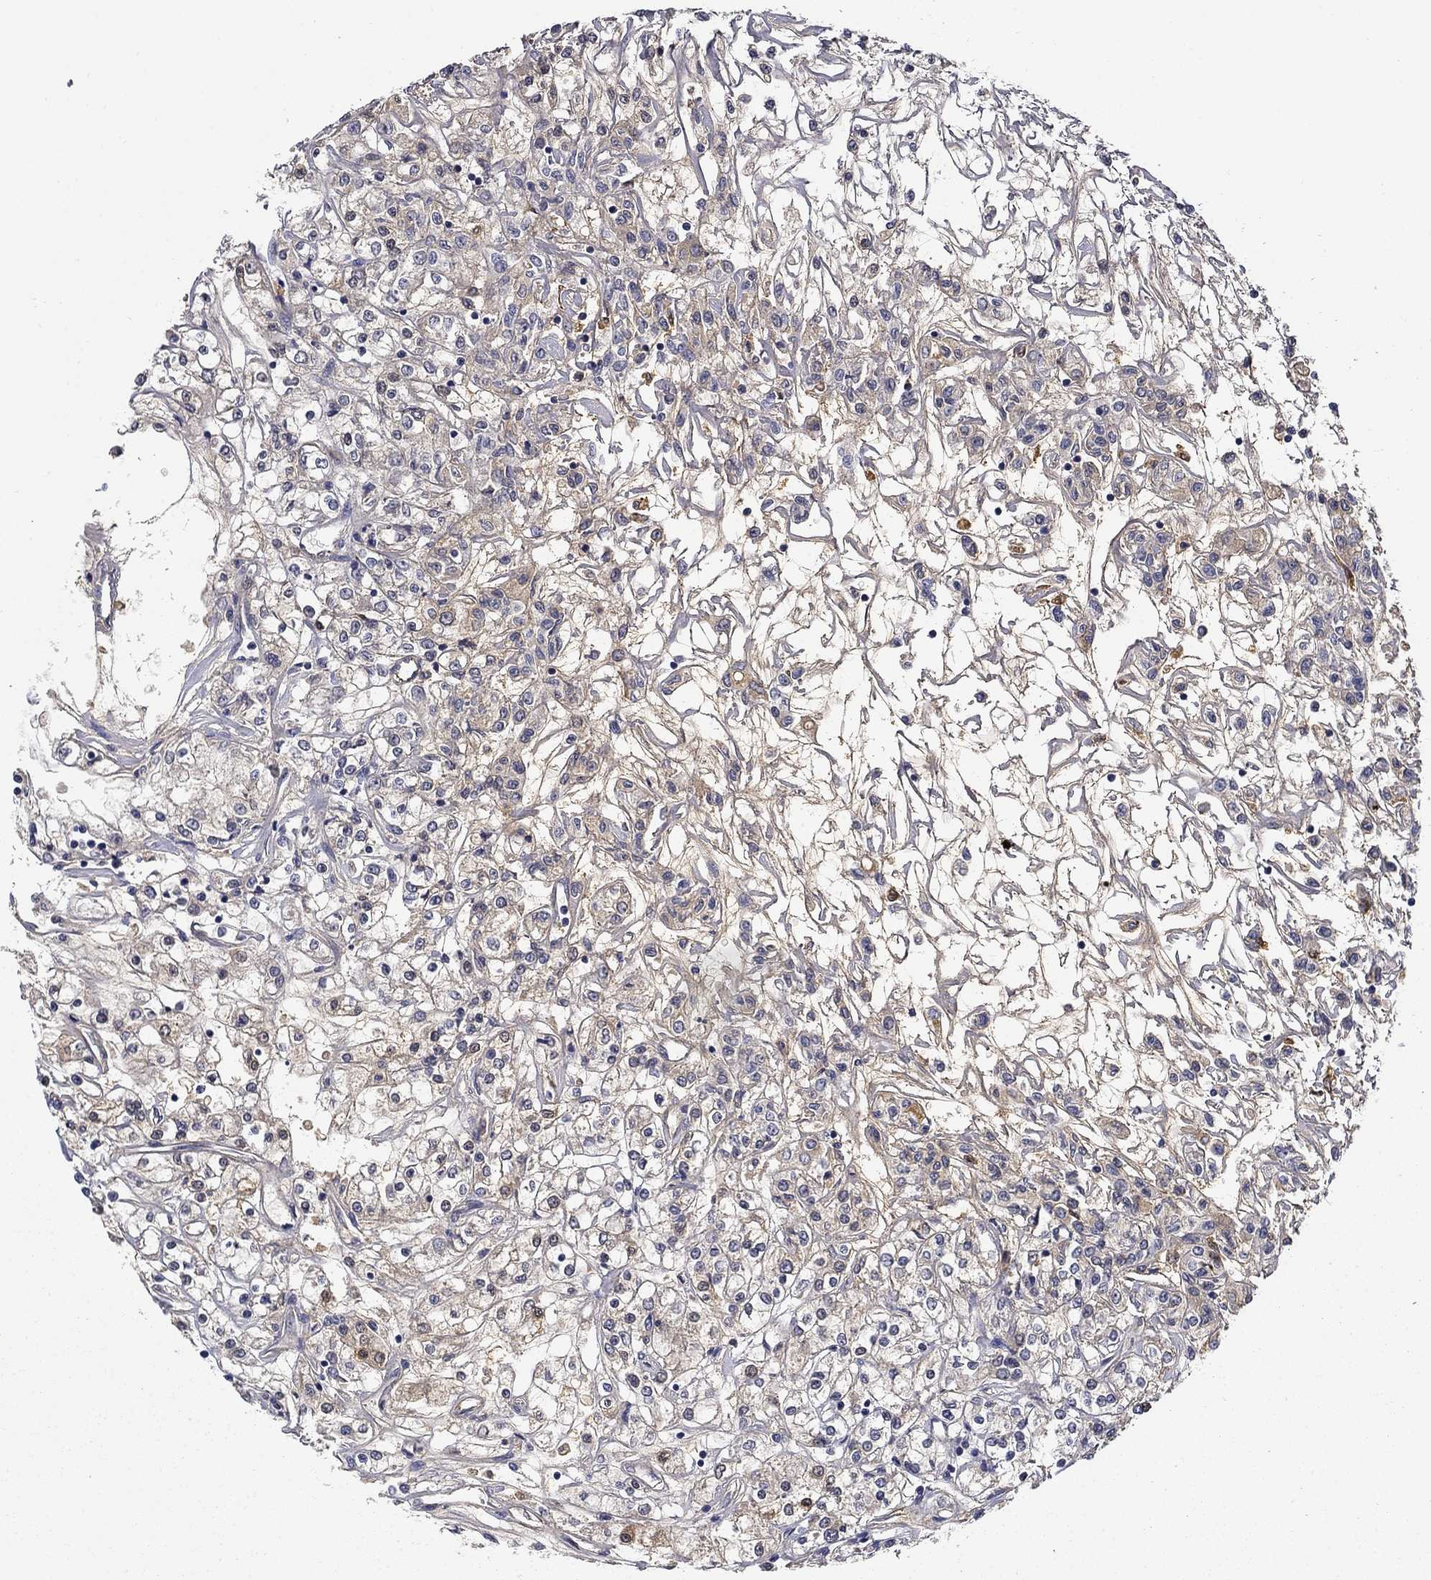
{"staining": {"intensity": "weak", "quantity": "25%-75%", "location": "cytoplasmic/membranous"}, "tissue": "renal cancer", "cell_type": "Tumor cells", "image_type": "cancer", "snomed": [{"axis": "morphology", "description": "Adenocarcinoma, NOS"}, {"axis": "topography", "description": "Kidney"}], "caption": "Immunohistochemistry (IHC) (DAB) staining of human adenocarcinoma (renal) displays weak cytoplasmic/membranous protein staining in about 25%-75% of tumor cells.", "gene": "DDTL", "patient": {"sex": "female", "age": 59}}